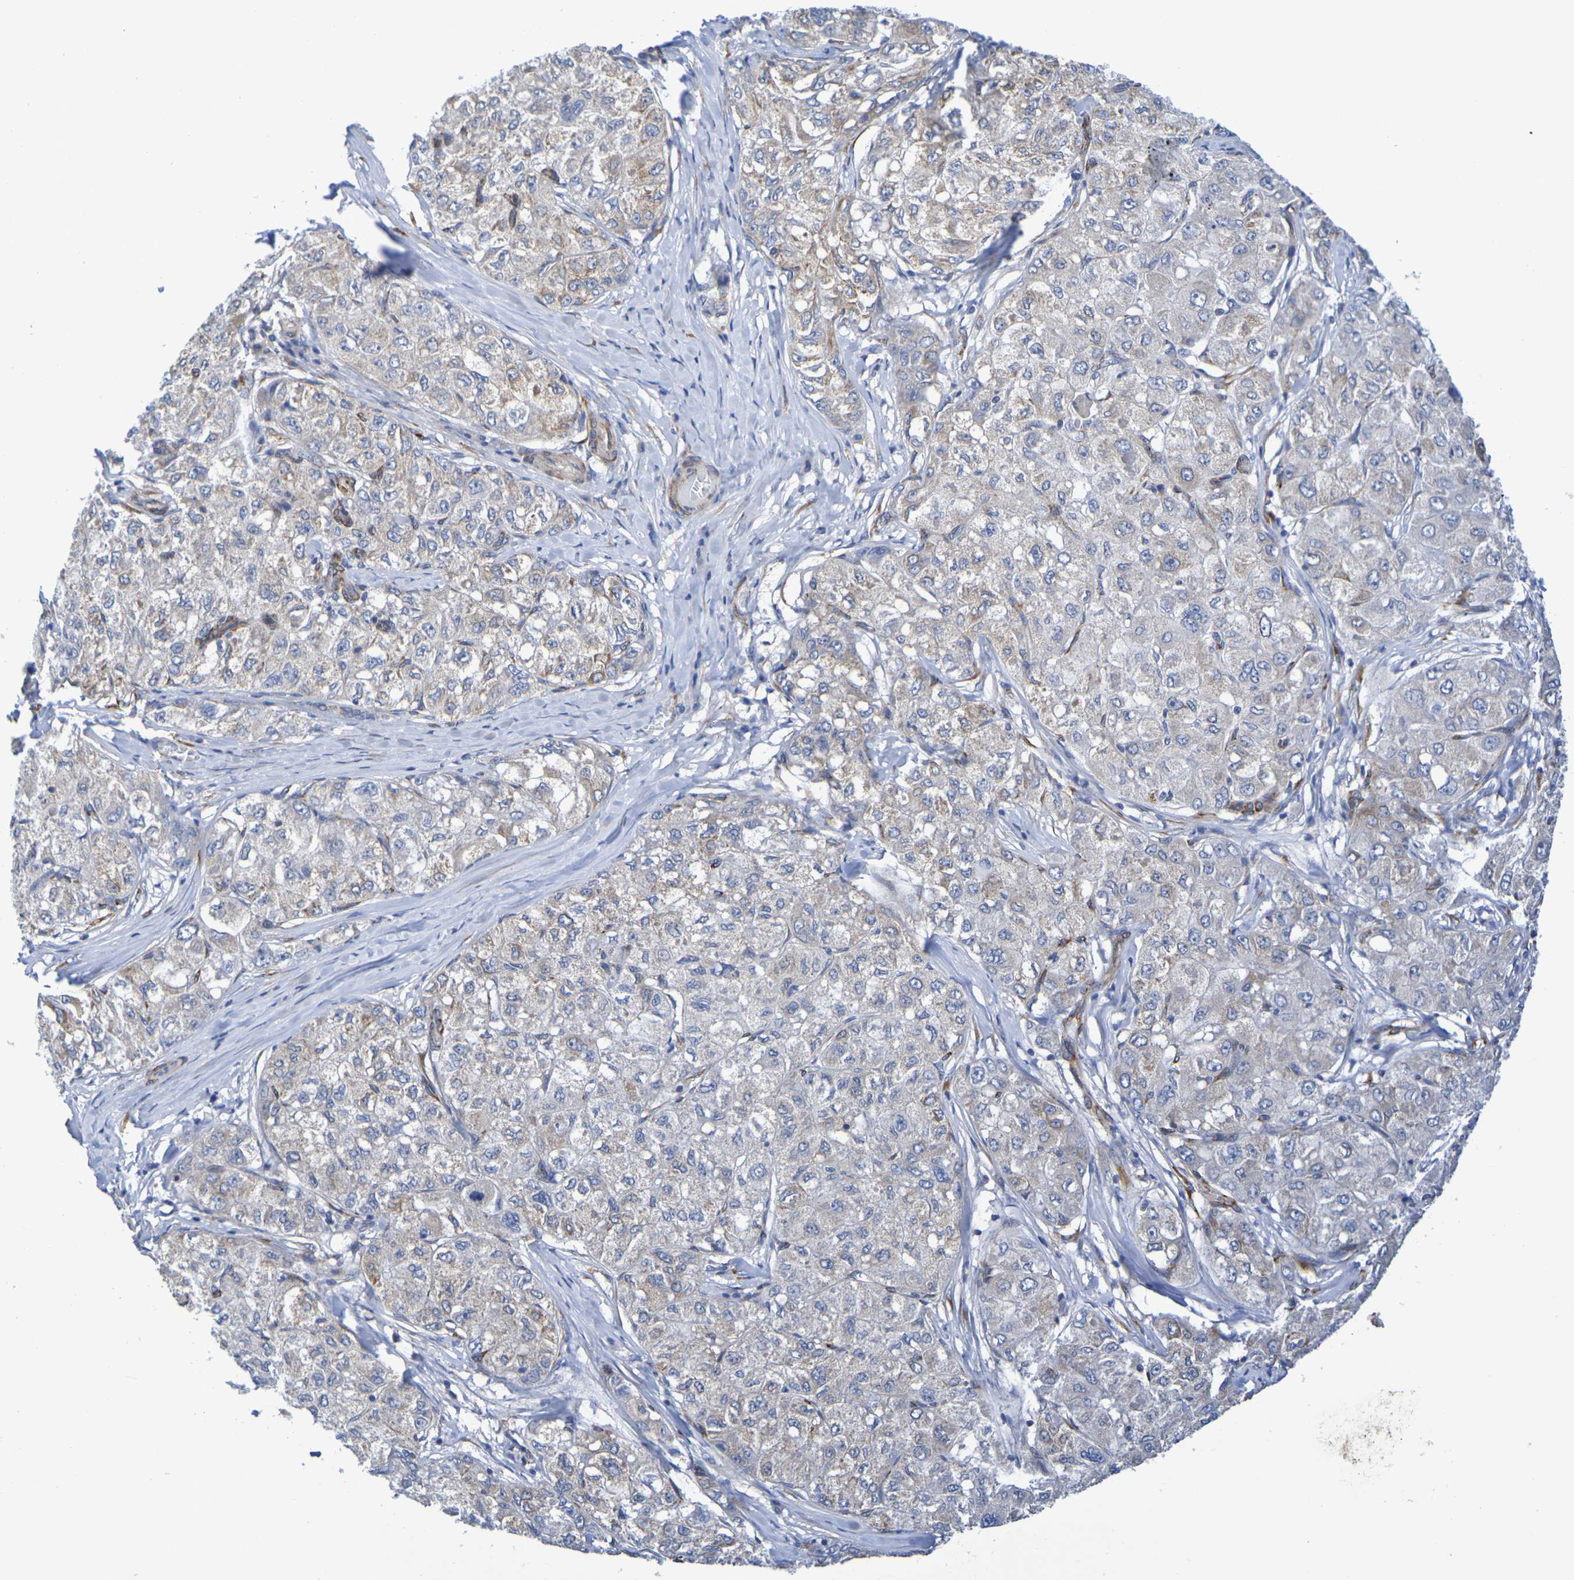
{"staining": {"intensity": "weak", "quantity": ">75%", "location": "cytoplasmic/membranous"}, "tissue": "liver cancer", "cell_type": "Tumor cells", "image_type": "cancer", "snomed": [{"axis": "morphology", "description": "Carcinoma, Hepatocellular, NOS"}, {"axis": "topography", "description": "Liver"}], "caption": "Liver hepatocellular carcinoma was stained to show a protein in brown. There is low levels of weak cytoplasmic/membranous positivity in about >75% of tumor cells.", "gene": "TMCC3", "patient": {"sex": "male", "age": 80}}